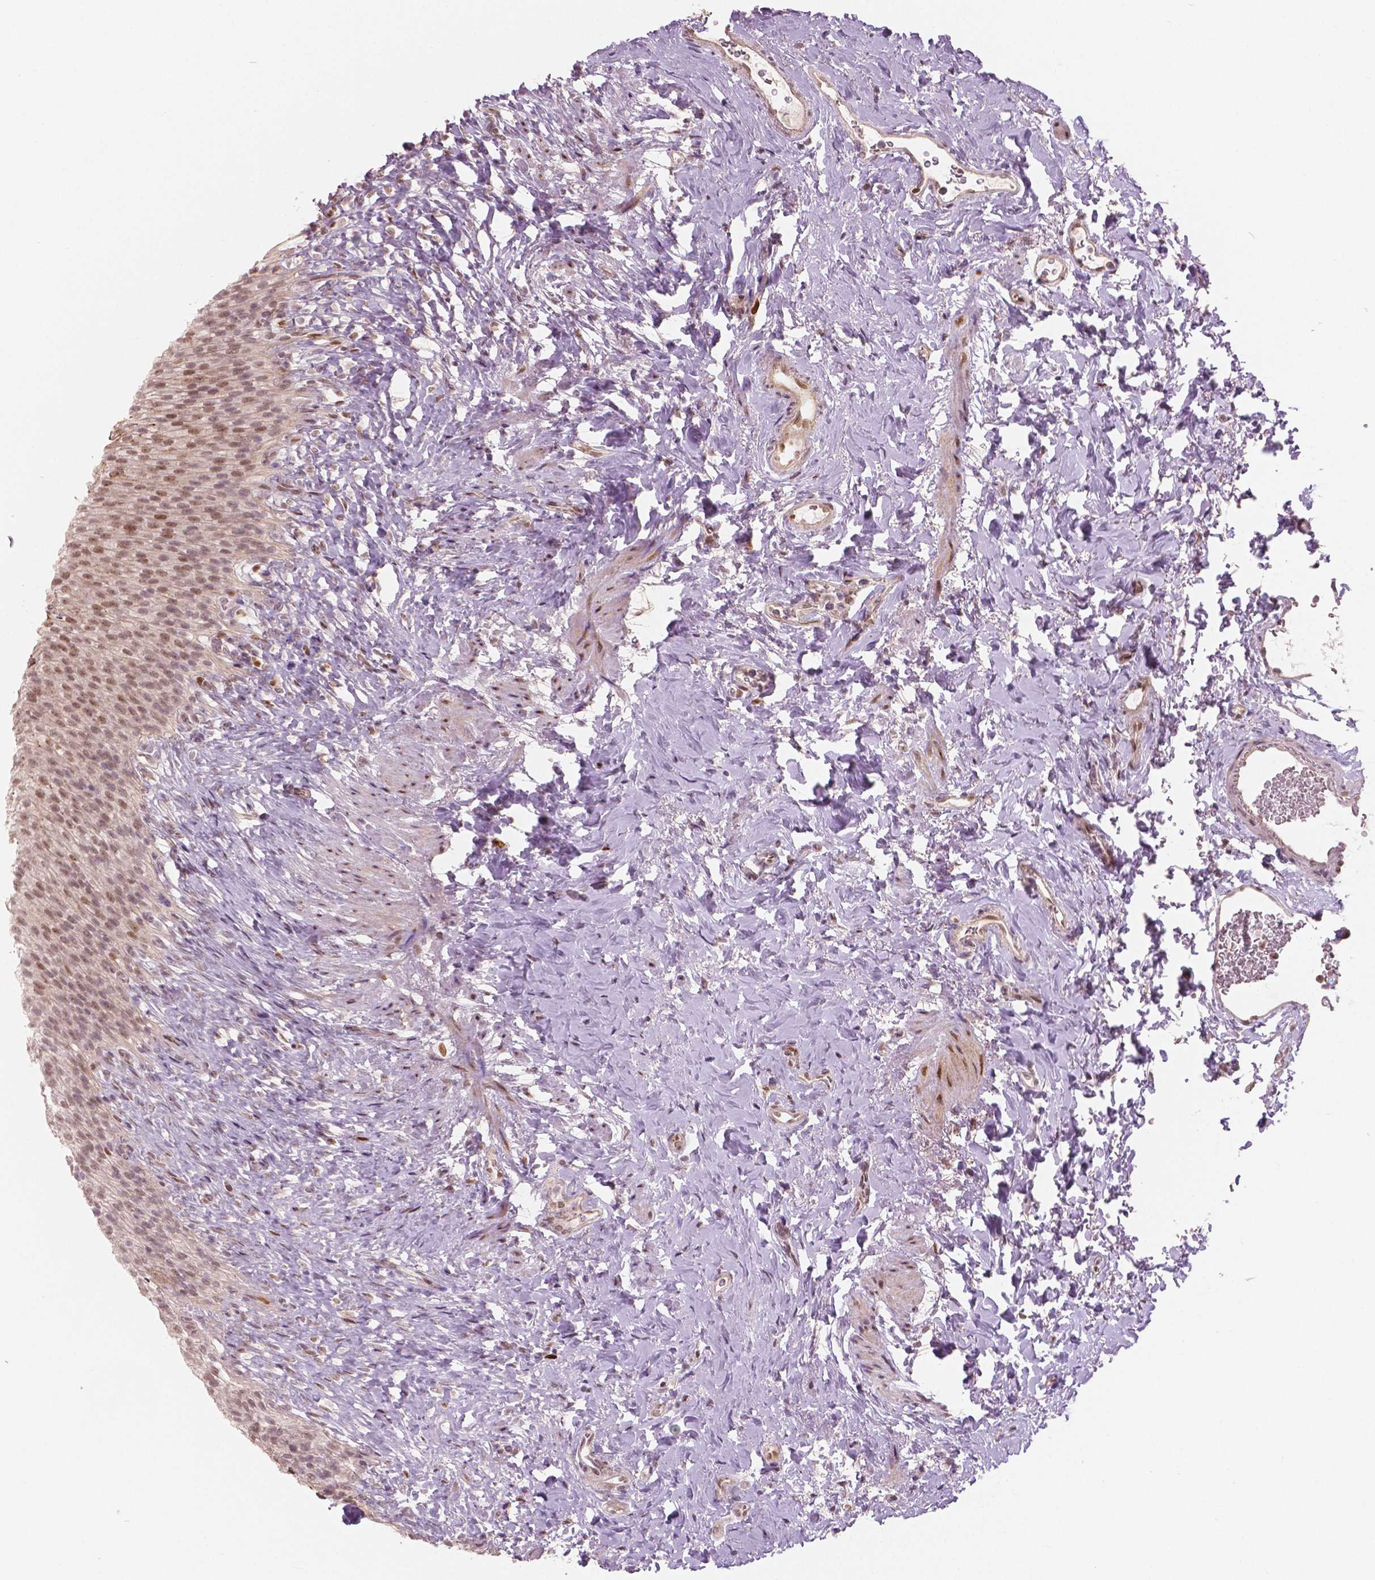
{"staining": {"intensity": "moderate", "quantity": "25%-75%", "location": "nuclear"}, "tissue": "urinary bladder", "cell_type": "Urothelial cells", "image_type": "normal", "snomed": [{"axis": "morphology", "description": "Normal tissue, NOS"}, {"axis": "topography", "description": "Urinary bladder"}, {"axis": "topography", "description": "Prostate"}], "caption": "A brown stain highlights moderate nuclear positivity of a protein in urothelial cells of unremarkable urinary bladder.", "gene": "NSD2", "patient": {"sex": "male", "age": 76}}